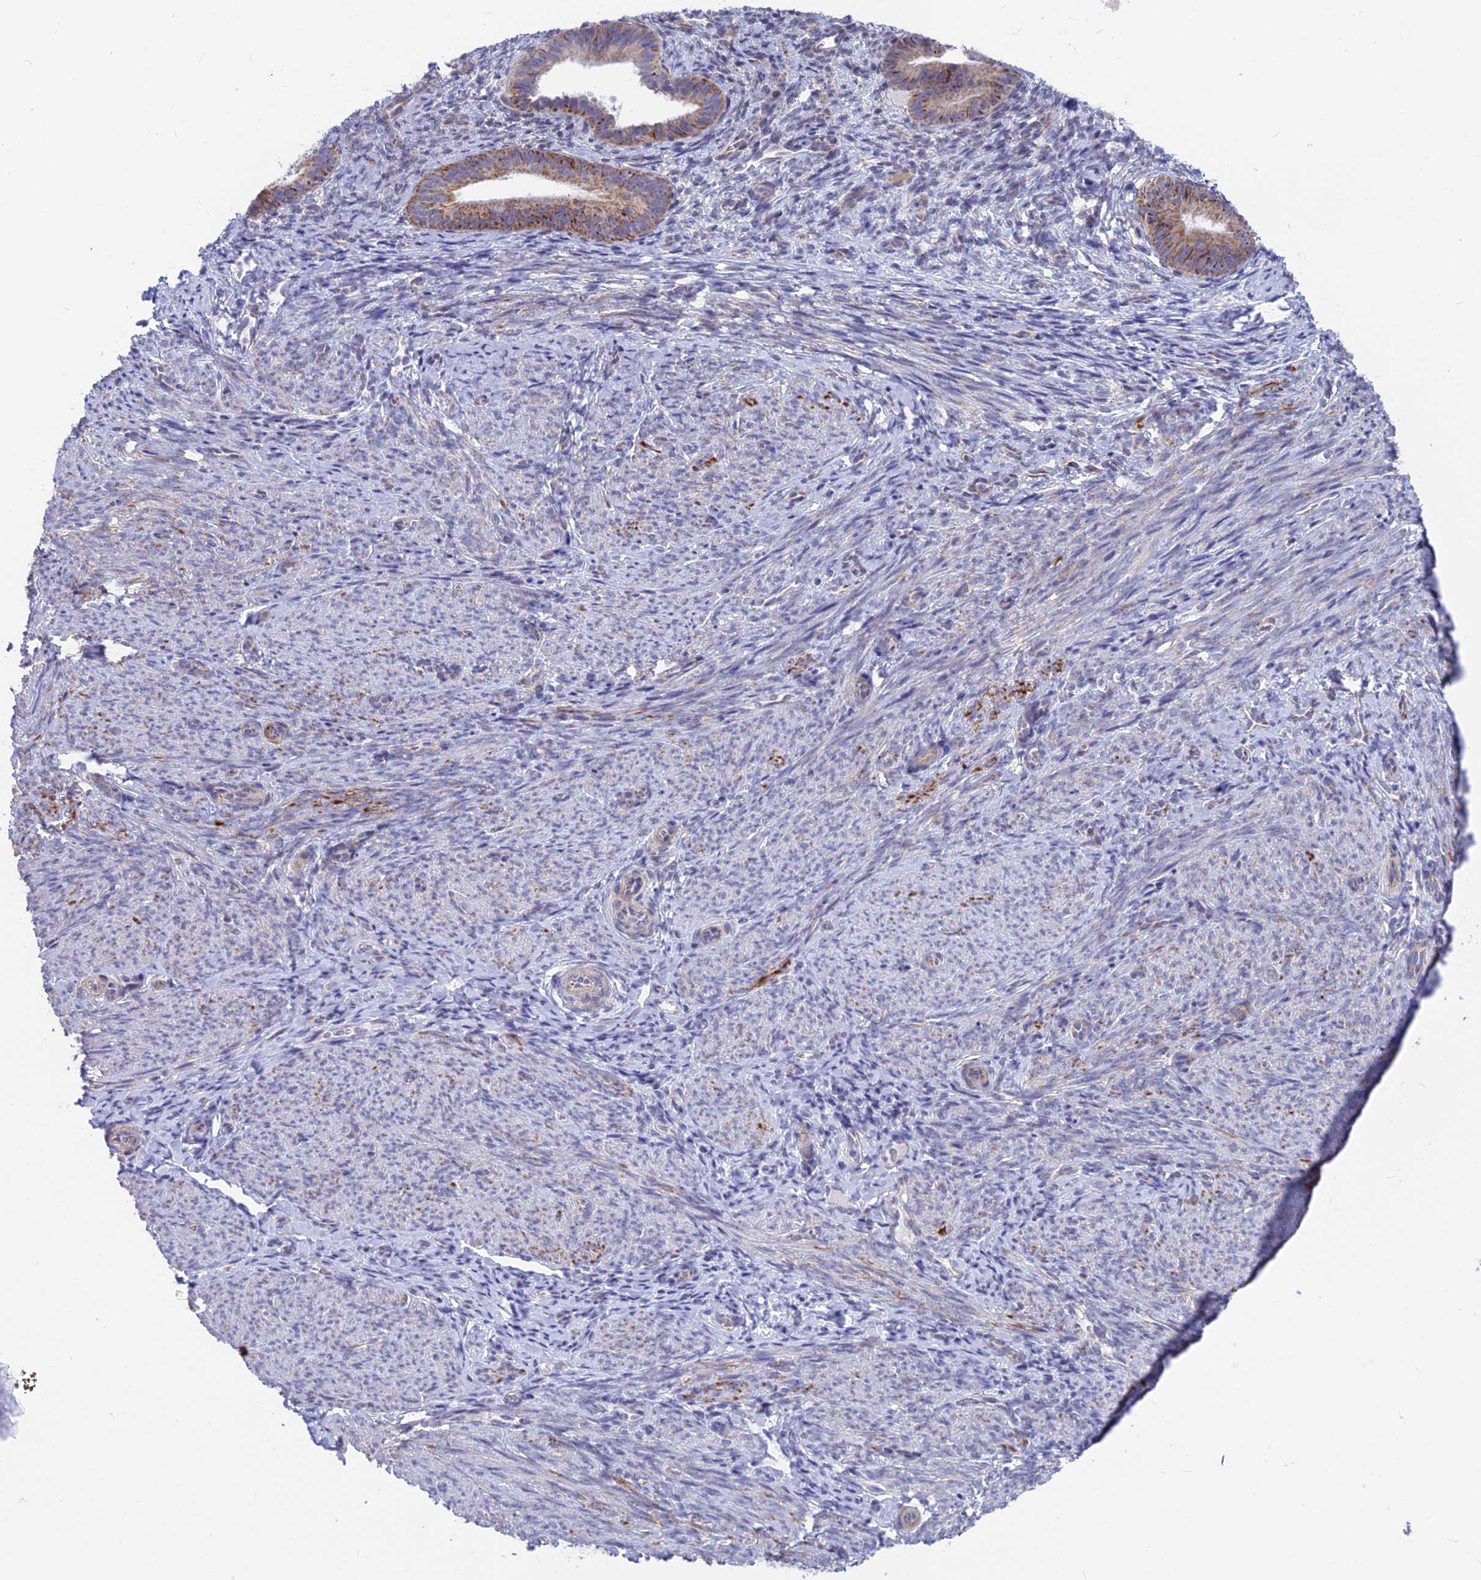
{"staining": {"intensity": "negative", "quantity": "none", "location": "none"}, "tissue": "endometrium", "cell_type": "Cells in endometrial stroma", "image_type": "normal", "snomed": [{"axis": "morphology", "description": "Normal tissue, NOS"}, {"axis": "topography", "description": "Endometrium"}], "caption": "Cells in endometrial stroma show no significant protein staining in benign endometrium. The staining was performed using DAB (3,3'-diaminobenzidine) to visualize the protein expression in brown, while the nuclei were stained in blue with hematoxylin (Magnification: 20x).", "gene": "PLAC9", "patient": {"sex": "female", "age": 65}}